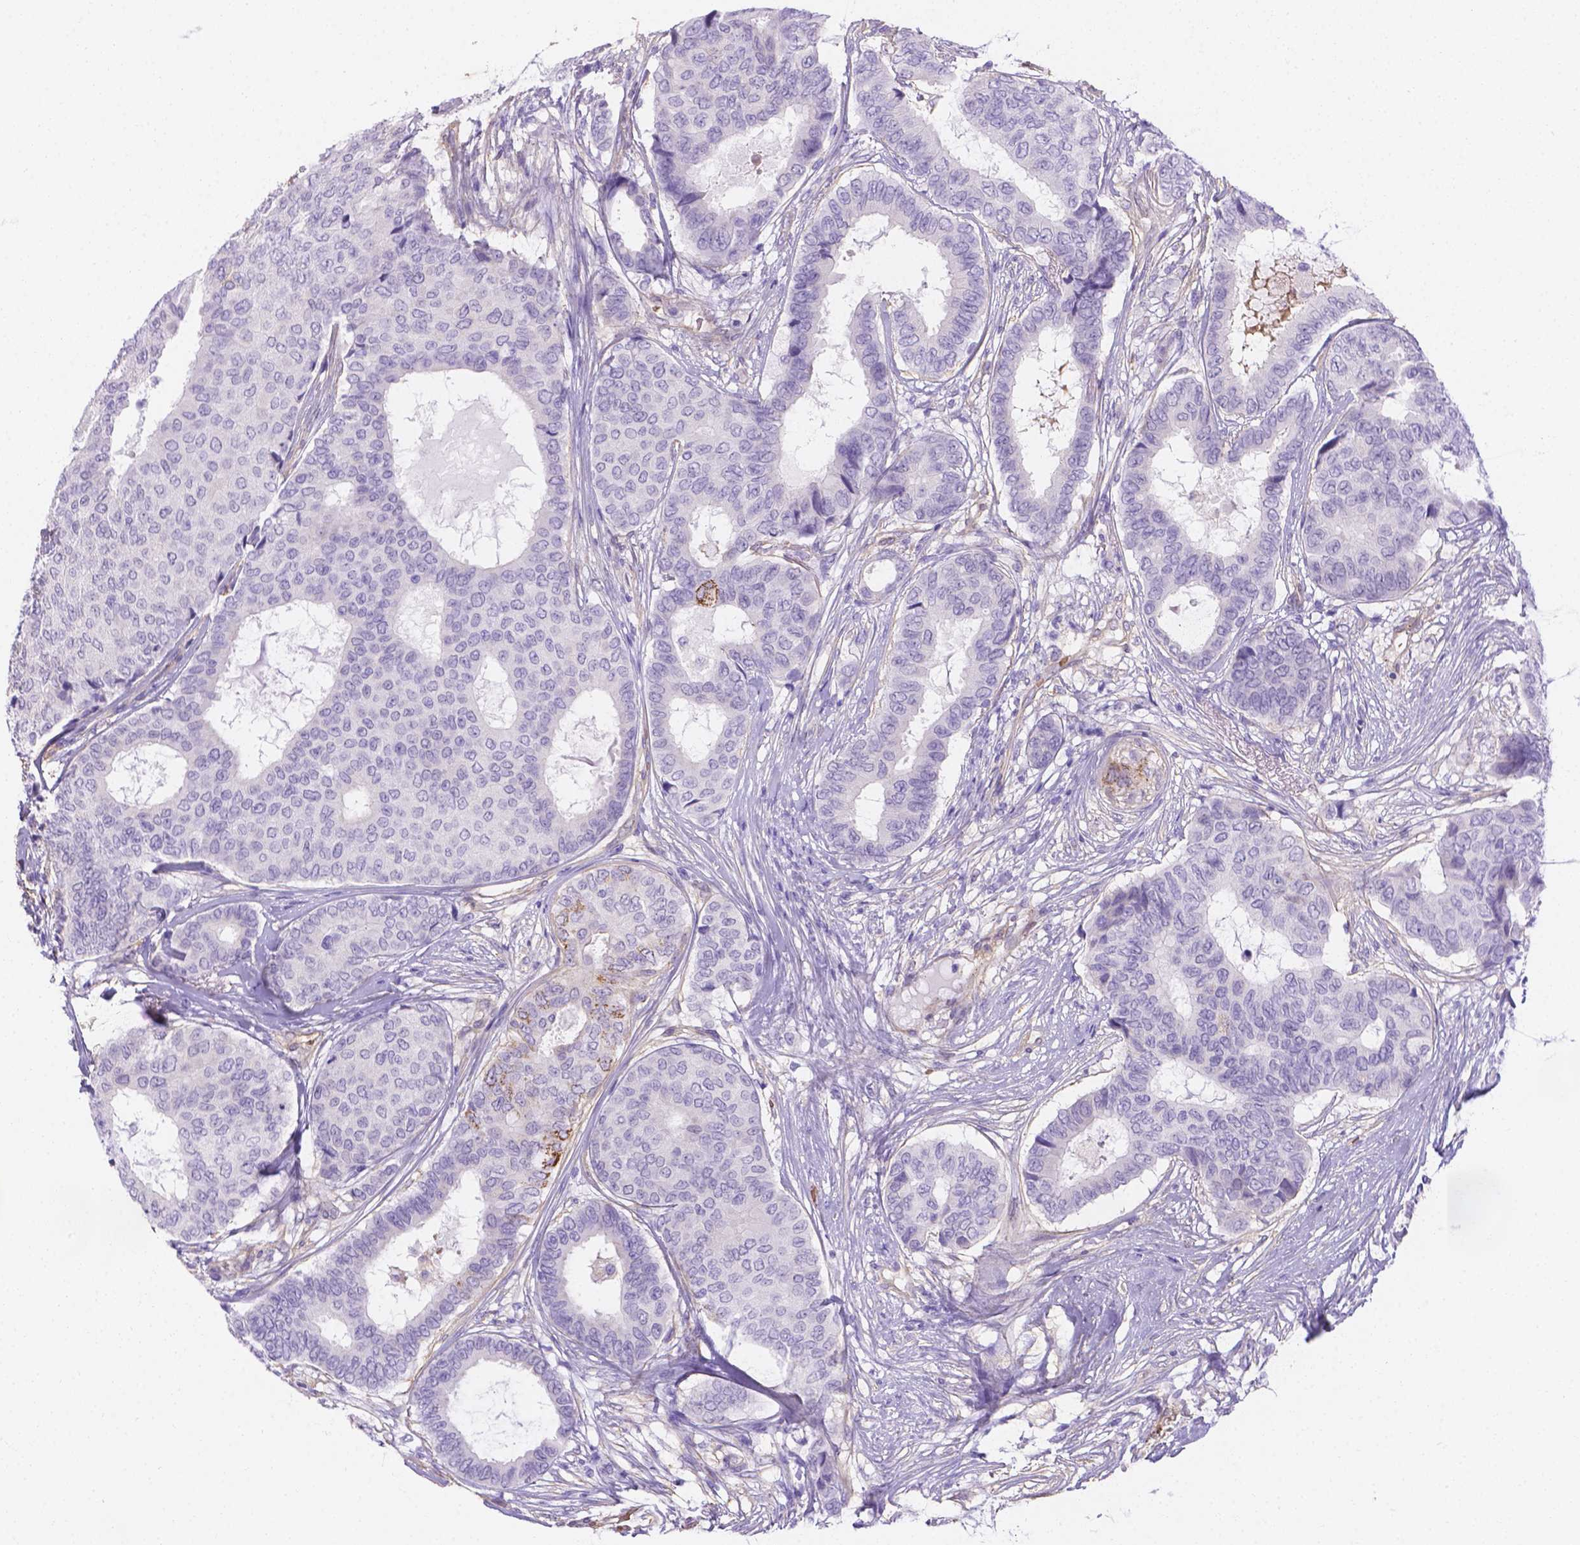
{"staining": {"intensity": "negative", "quantity": "none", "location": "none"}, "tissue": "breast cancer", "cell_type": "Tumor cells", "image_type": "cancer", "snomed": [{"axis": "morphology", "description": "Duct carcinoma"}, {"axis": "topography", "description": "Breast"}], "caption": "Immunohistochemistry of human breast cancer exhibits no expression in tumor cells.", "gene": "SLC40A1", "patient": {"sex": "female", "age": 75}}